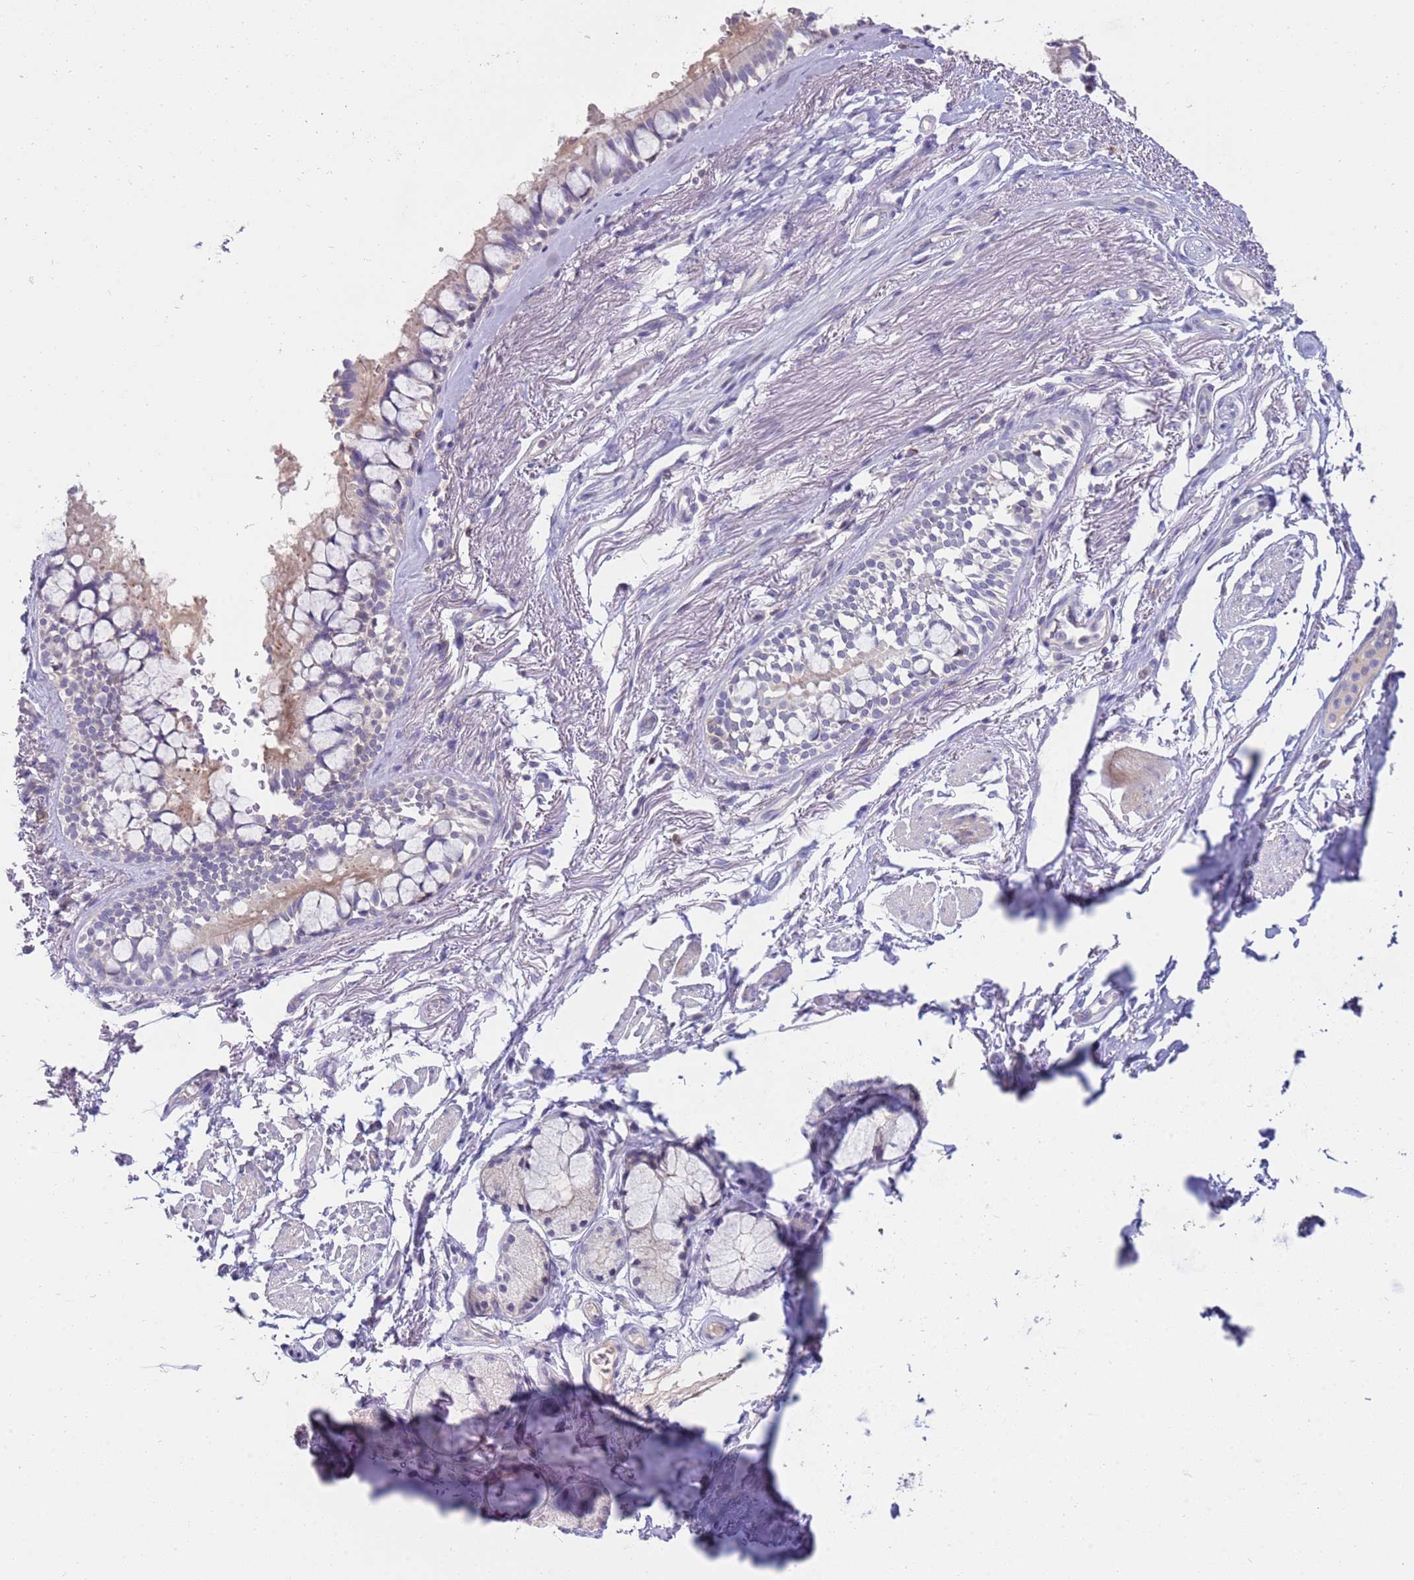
{"staining": {"intensity": "negative", "quantity": "none", "location": "none"}, "tissue": "bronchus", "cell_type": "Respiratory epithelial cells", "image_type": "normal", "snomed": [{"axis": "morphology", "description": "Normal tissue, NOS"}, {"axis": "topography", "description": "Bronchus"}], "caption": "This micrograph is of benign bronchus stained with IHC to label a protein in brown with the nuclei are counter-stained blue. There is no staining in respiratory epithelial cells. (Immunohistochemistry (ihc), brightfield microscopy, high magnification).", "gene": "STK25", "patient": {"sex": "male", "age": 70}}